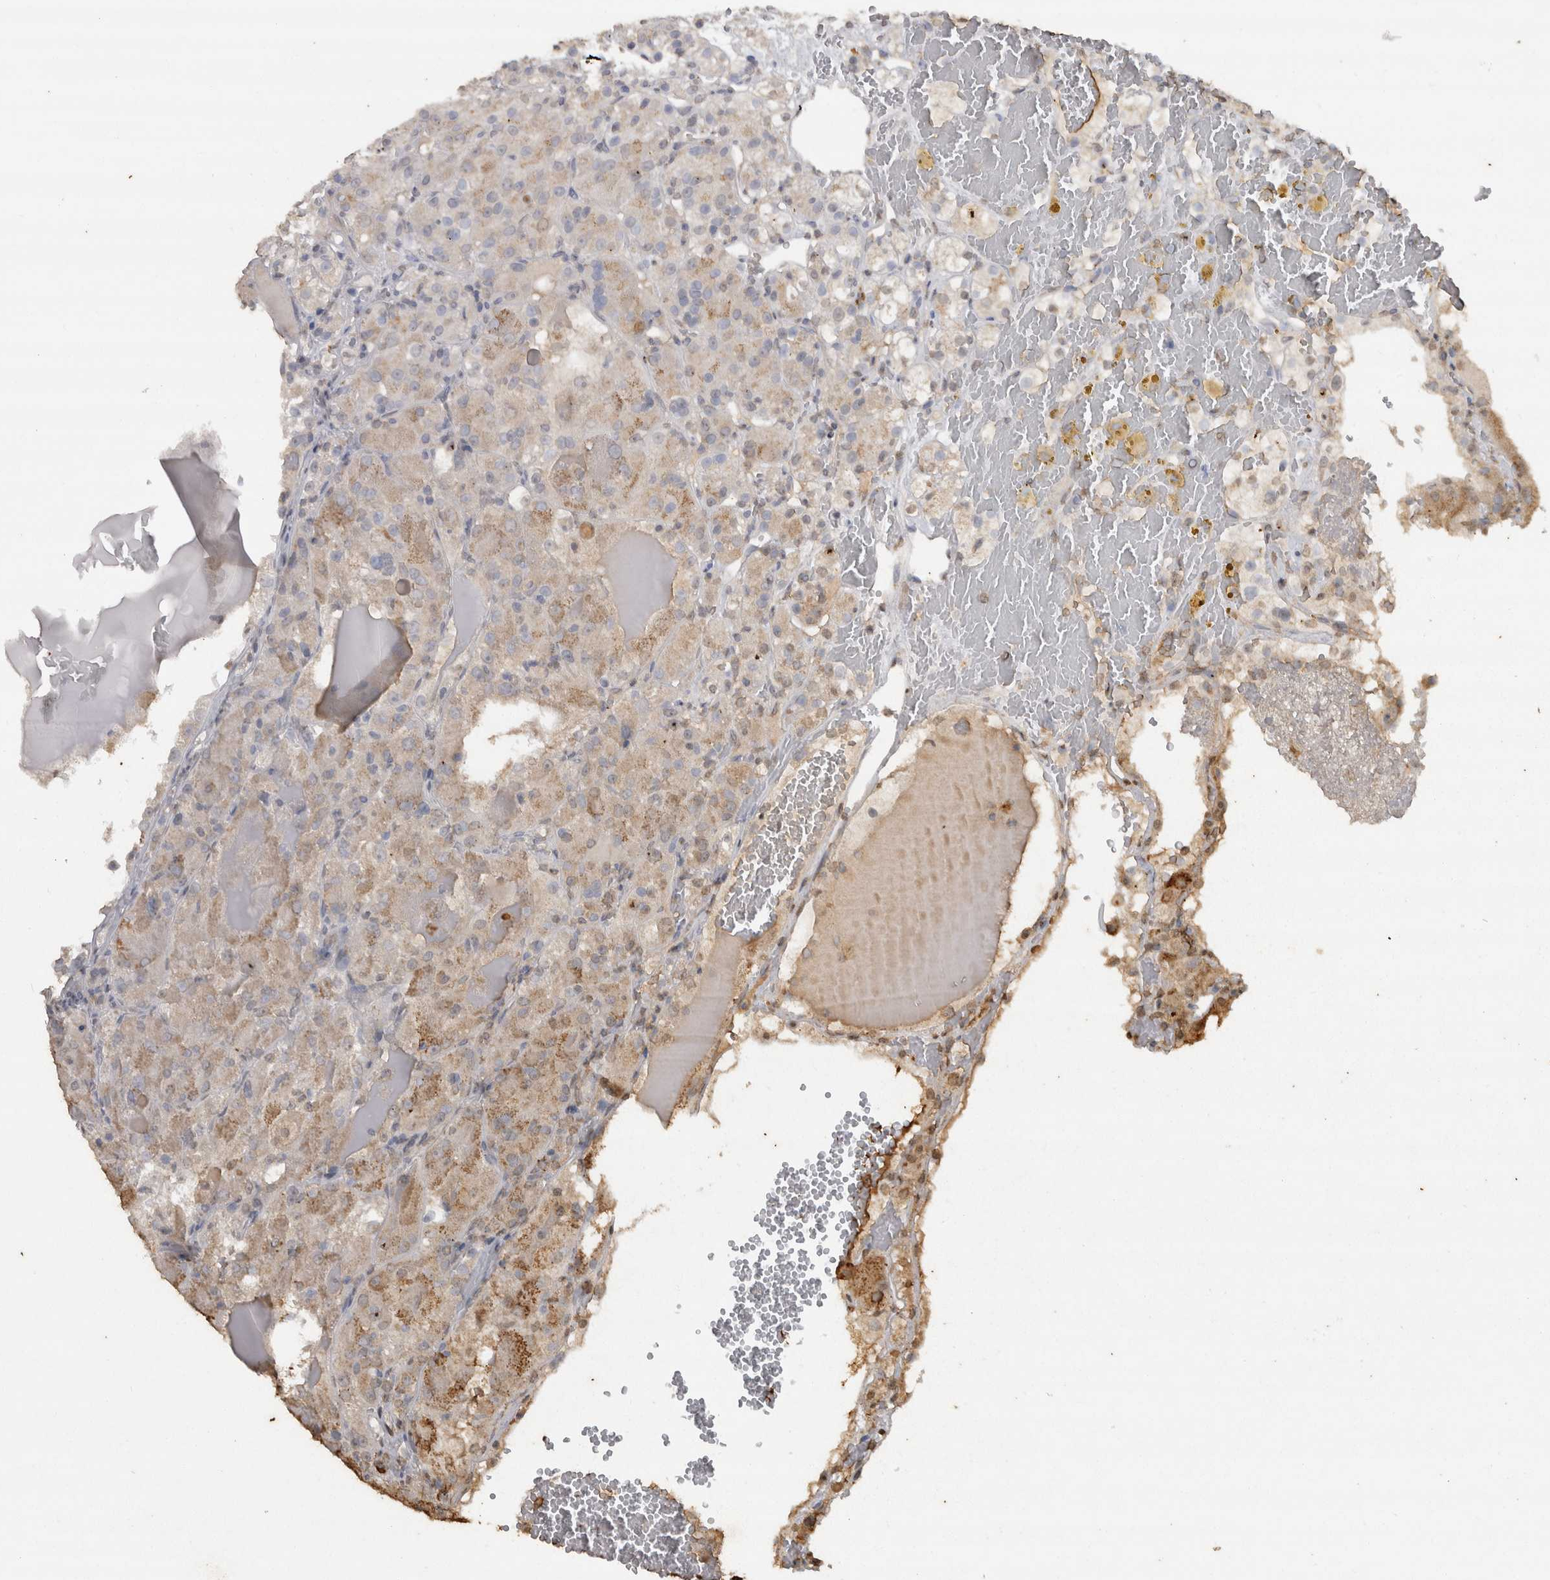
{"staining": {"intensity": "moderate", "quantity": "<25%", "location": "cytoplasmic/membranous"}, "tissue": "renal cancer", "cell_type": "Tumor cells", "image_type": "cancer", "snomed": [{"axis": "morphology", "description": "Normal tissue, NOS"}, {"axis": "morphology", "description": "Adenocarcinoma, NOS"}, {"axis": "topography", "description": "Kidney"}], "caption": "DAB (3,3'-diaminobenzidine) immunohistochemical staining of renal cancer exhibits moderate cytoplasmic/membranous protein staining in about <25% of tumor cells.", "gene": "CRELD2", "patient": {"sex": "male", "age": 61}}